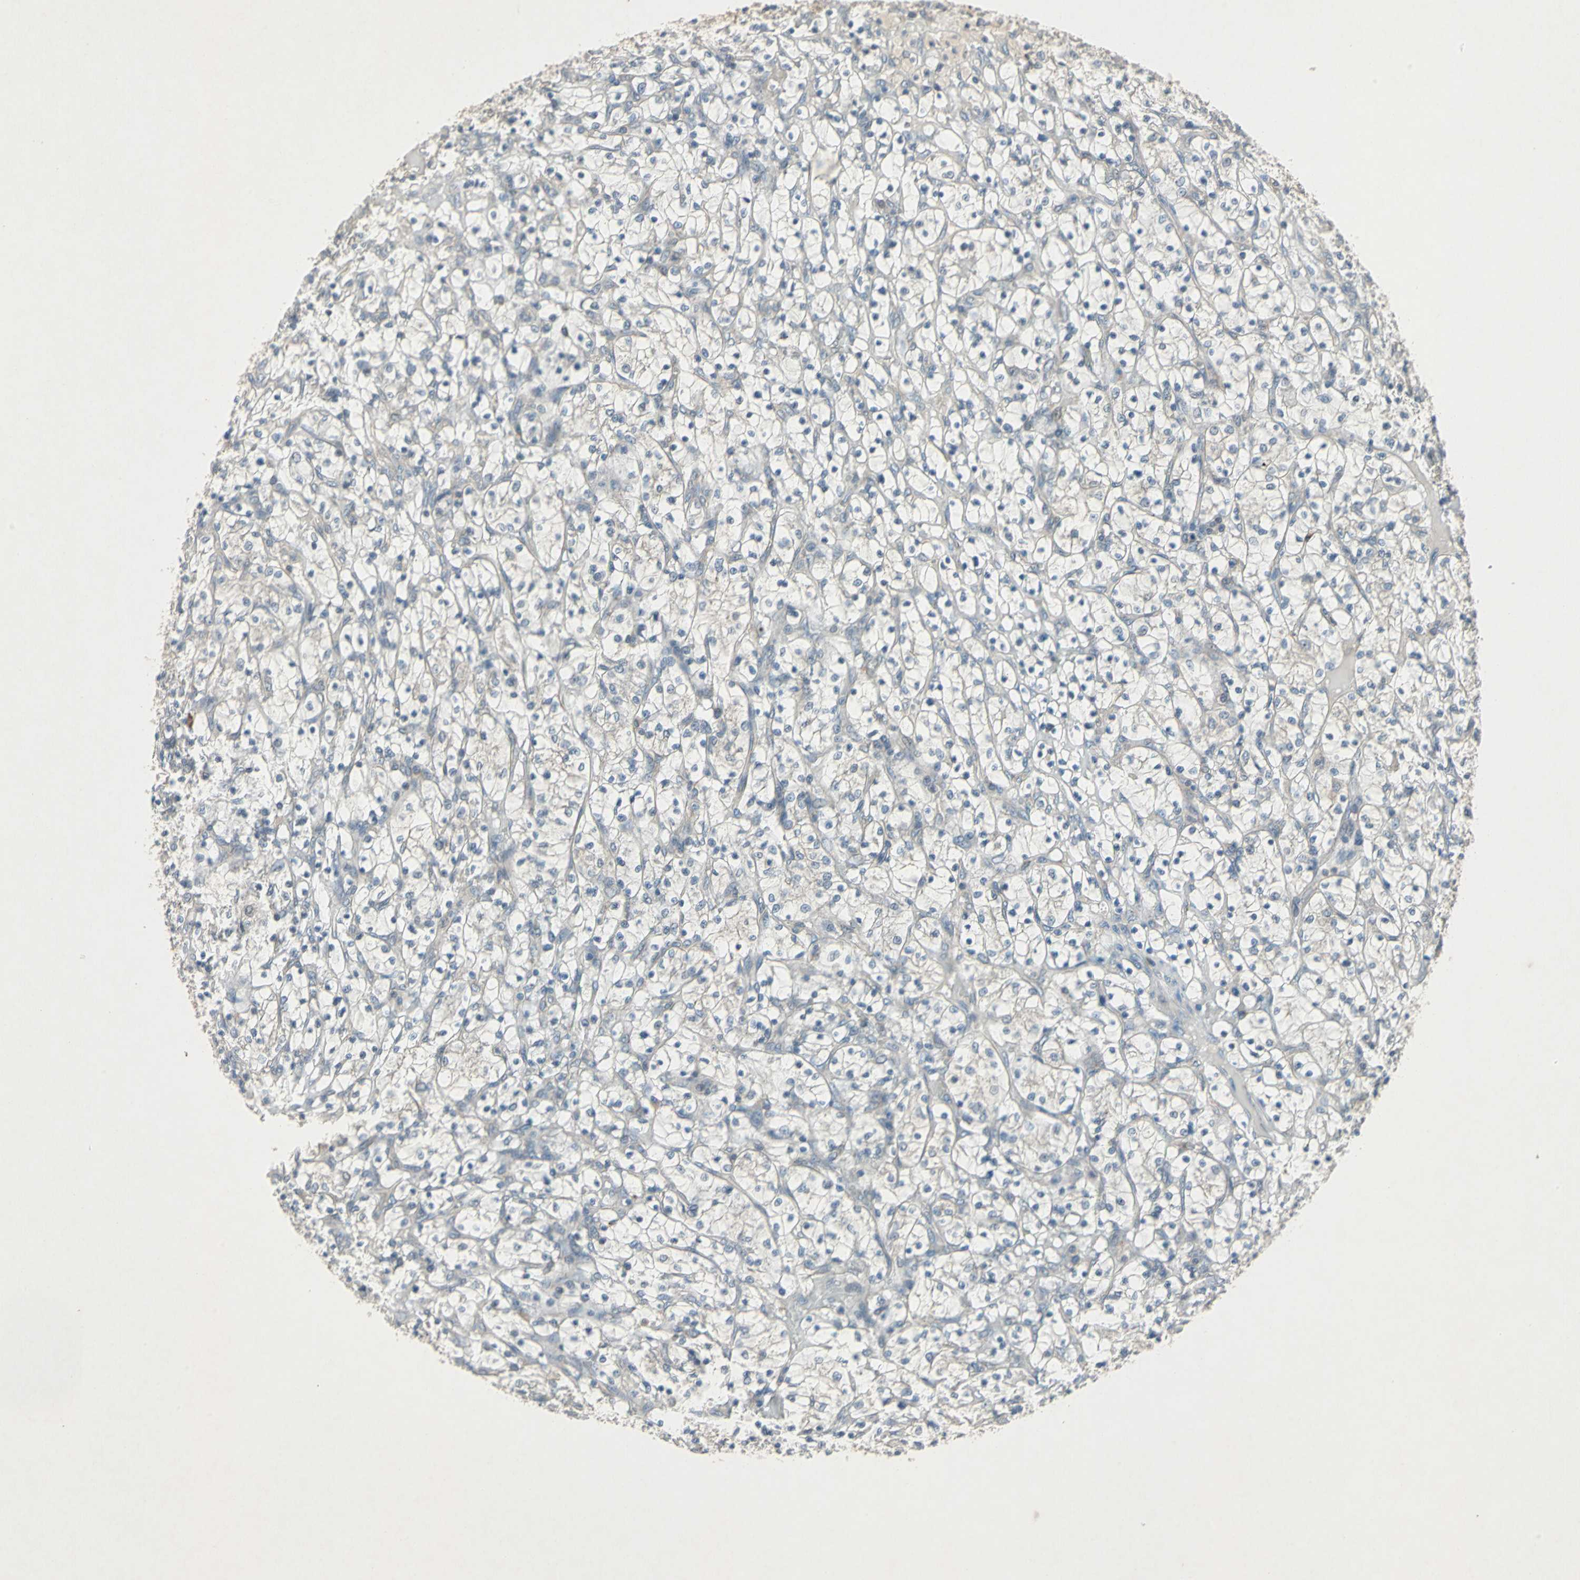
{"staining": {"intensity": "negative", "quantity": "none", "location": "none"}, "tissue": "renal cancer", "cell_type": "Tumor cells", "image_type": "cancer", "snomed": [{"axis": "morphology", "description": "Adenocarcinoma, NOS"}, {"axis": "topography", "description": "Kidney"}], "caption": "DAB (3,3'-diaminobenzidine) immunohistochemical staining of human renal adenocarcinoma shows no significant staining in tumor cells. The staining was performed using DAB (3,3'-diaminobenzidine) to visualize the protein expression in brown, while the nuclei were stained in blue with hematoxylin (Magnification: 20x).", "gene": "SLC2A13", "patient": {"sex": "female", "age": 69}}